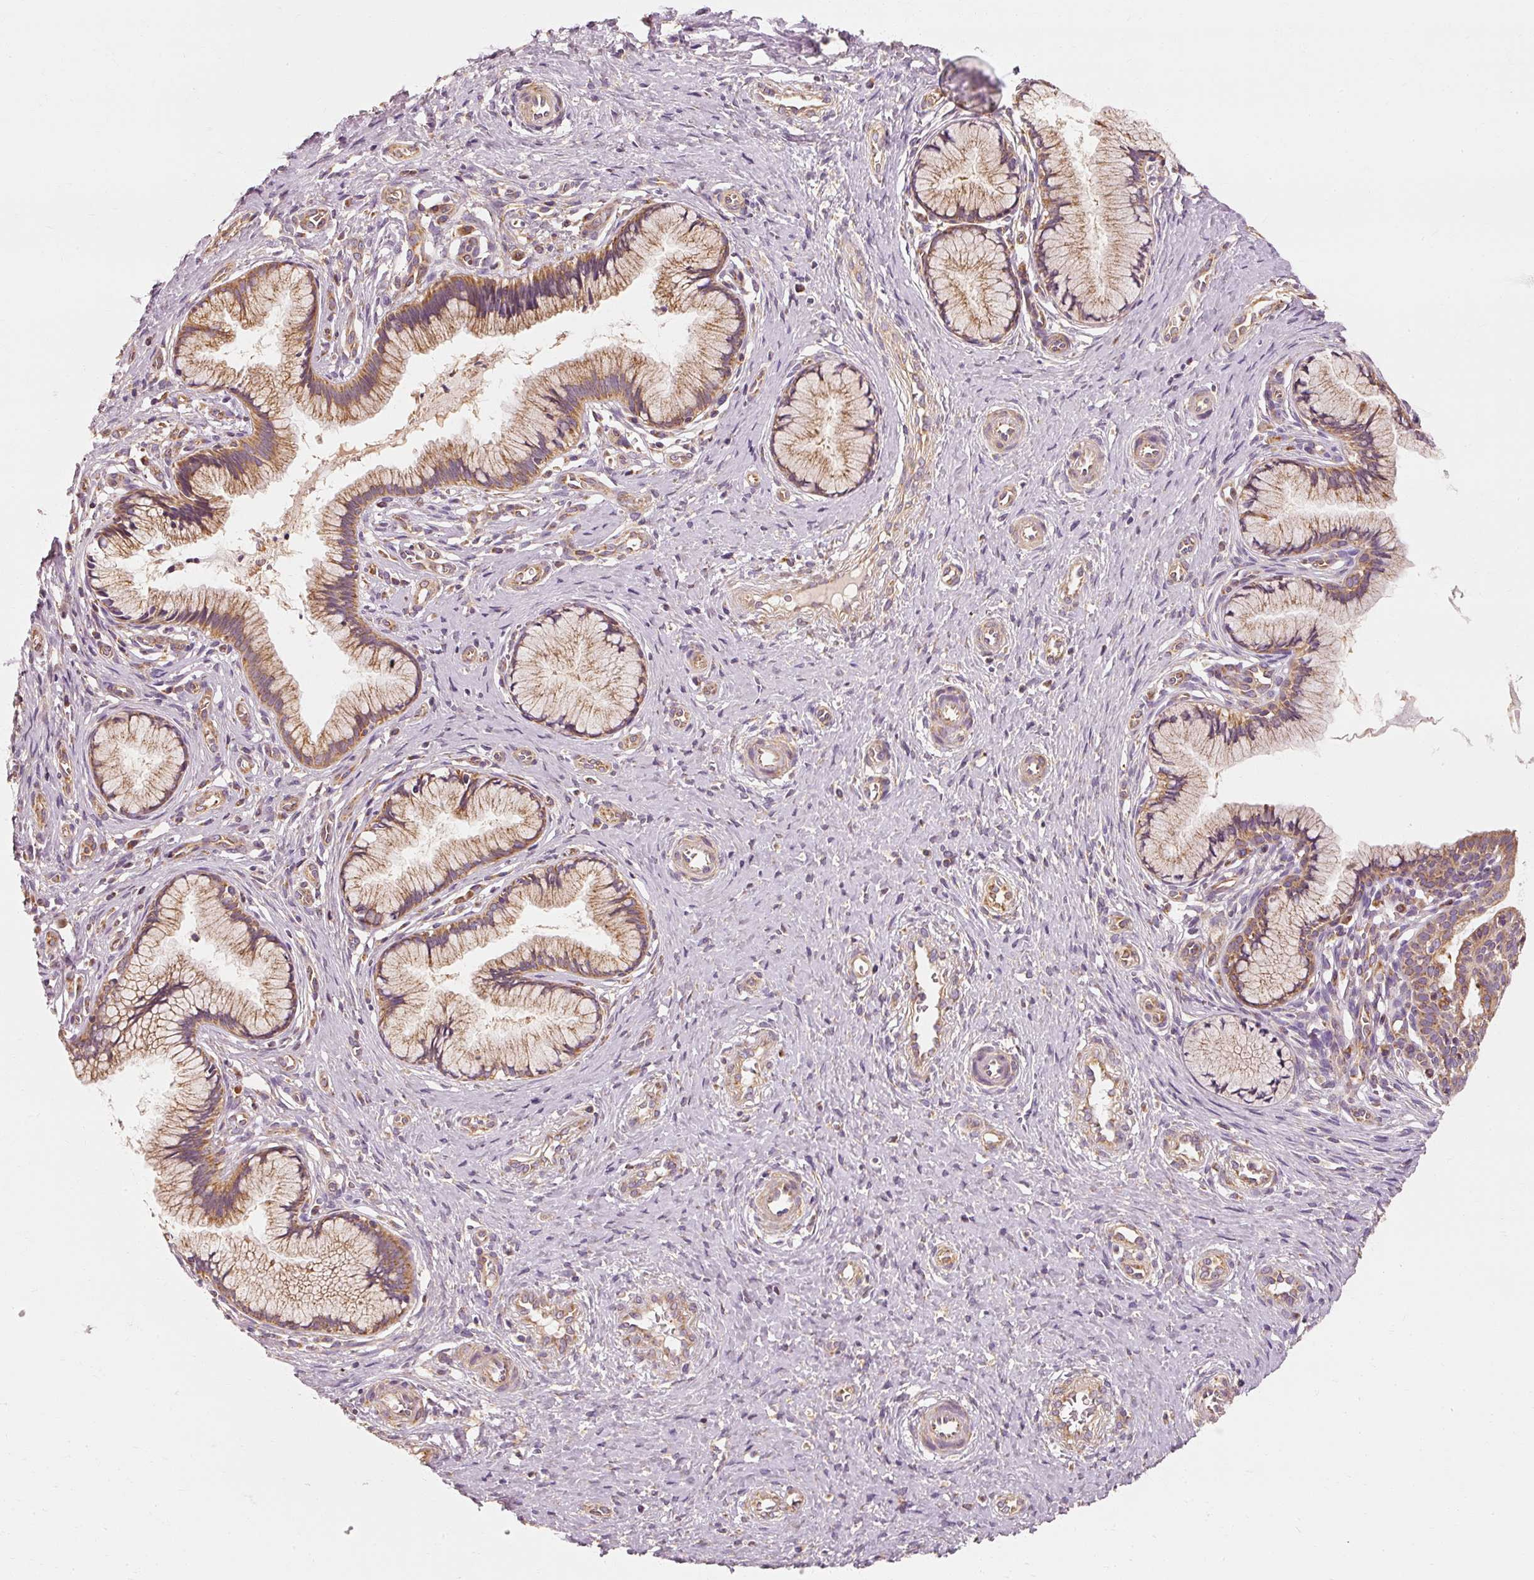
{"staining": {"intensity": "moderate", "quantity": ">75%", "location": "cytoplasmic/membranous"}, "tissue": "cervix", "cell_type": "Glandular cells", "image_type": "normal", "snomed": [{"axis": "morphology", "description": "Normal tissue, NOS"}, {"axis": "topography", "description": "Cervix"}], "caption": "This photomicrograph displays IHC staining of benign human cervix, with medium moderate cytoplasmic/membranous expression in approximately >75% of glandular cells.", "gene": "TOMM40", "patient": {"sex": "female", "age": 36}}